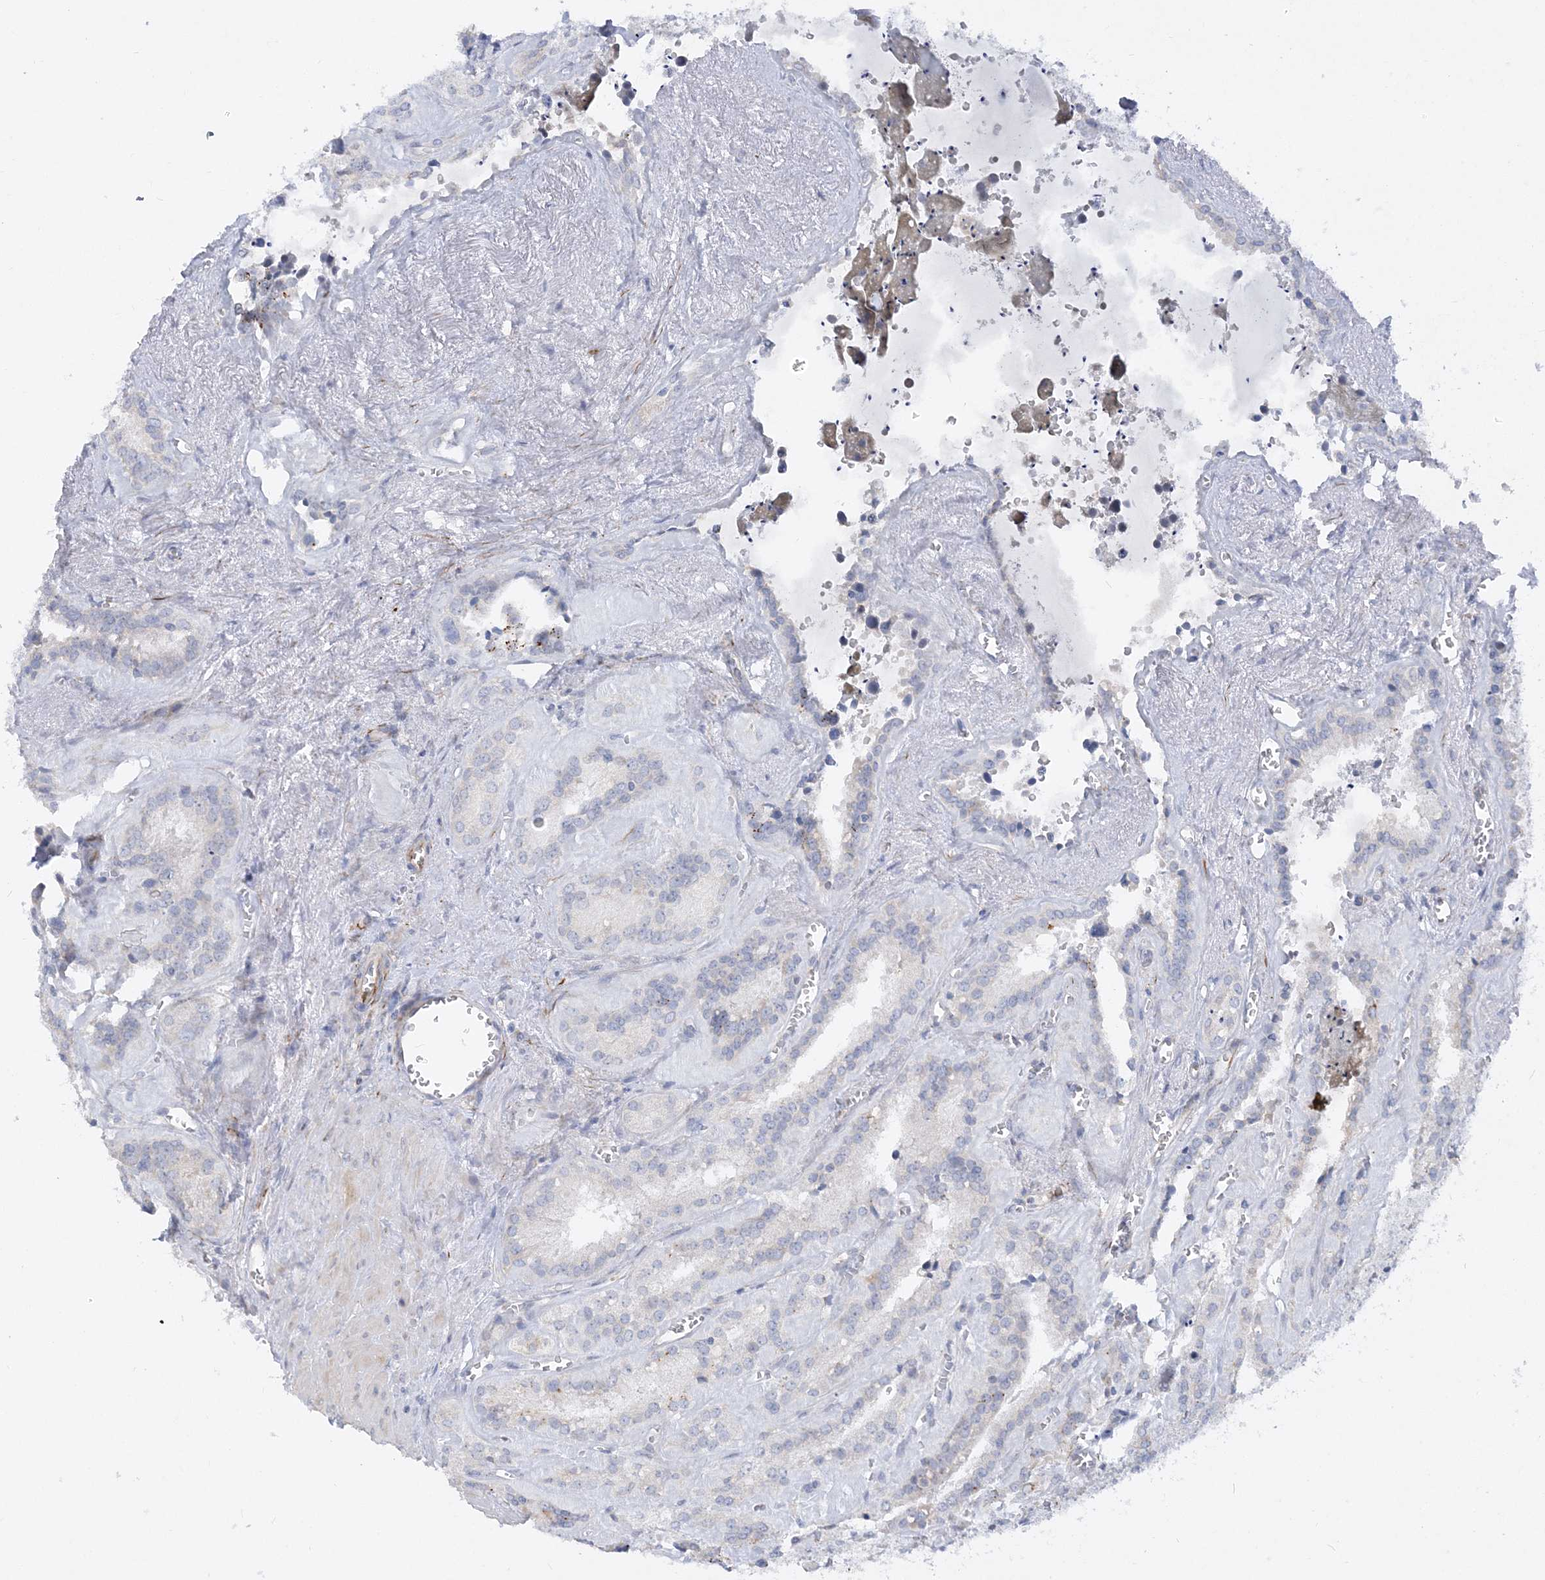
{"staining": {"intensity": "negative", "quantity": "none", "location": "none"}, "tissue": "seminal vesicle", "cell_type": "Glandular cells", "image_type": "normal", "snomed": [{"axis": "morphology", "description": "Normal tissue, NOS"}, {"axis": "topography", "description": "Prostate"}, {"axis": "topography", "description": "Seminal veicle"}], "caption": "This micrograph is of benign seminal vesicle stained with immunohistochemistry (IHC) to label a protein in brown with the nuclei are counter-stained blue. There is no positivity in glandular cells.", "gene": "GPAT2", "patient": {"sex": "male", "age": 59}}